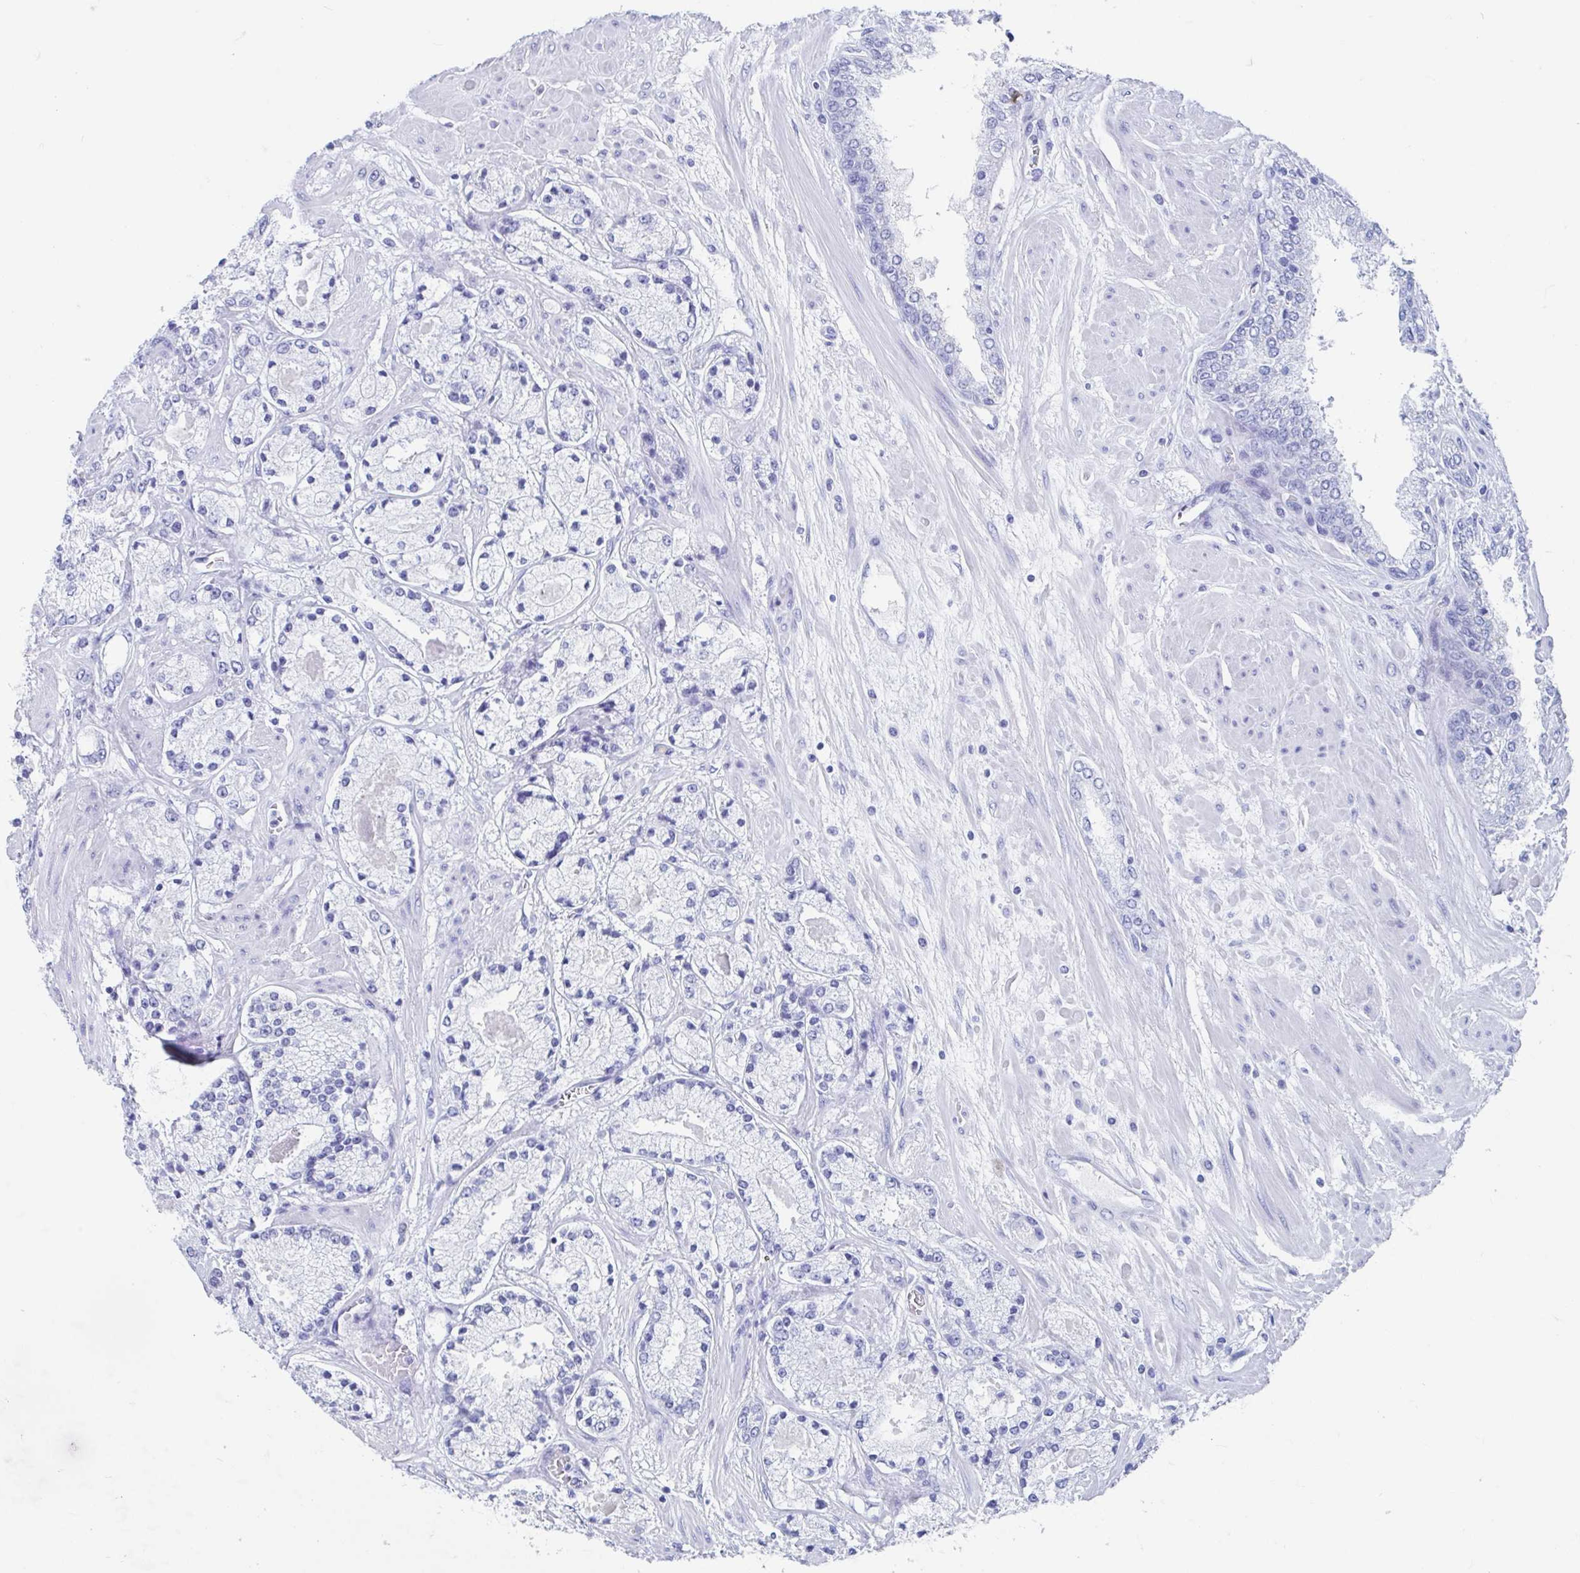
{"staining": {"intensity": "negative", "quantity": "none", "location": "none"}, "tissue": "prostate cancer", "cell_type": "Tumor cells", "image_type": "cancer", "snomed": [{"axis": "morphology", "description": "Adenocarcinoma, High grade"}, {"axis": "topography", "description": "Prostate"}], "caption": "There is no significant expression in tumor cells of prostate cancer.", "gene": "HDGFL1", "patient": {"sex": "male", "age": 67}}